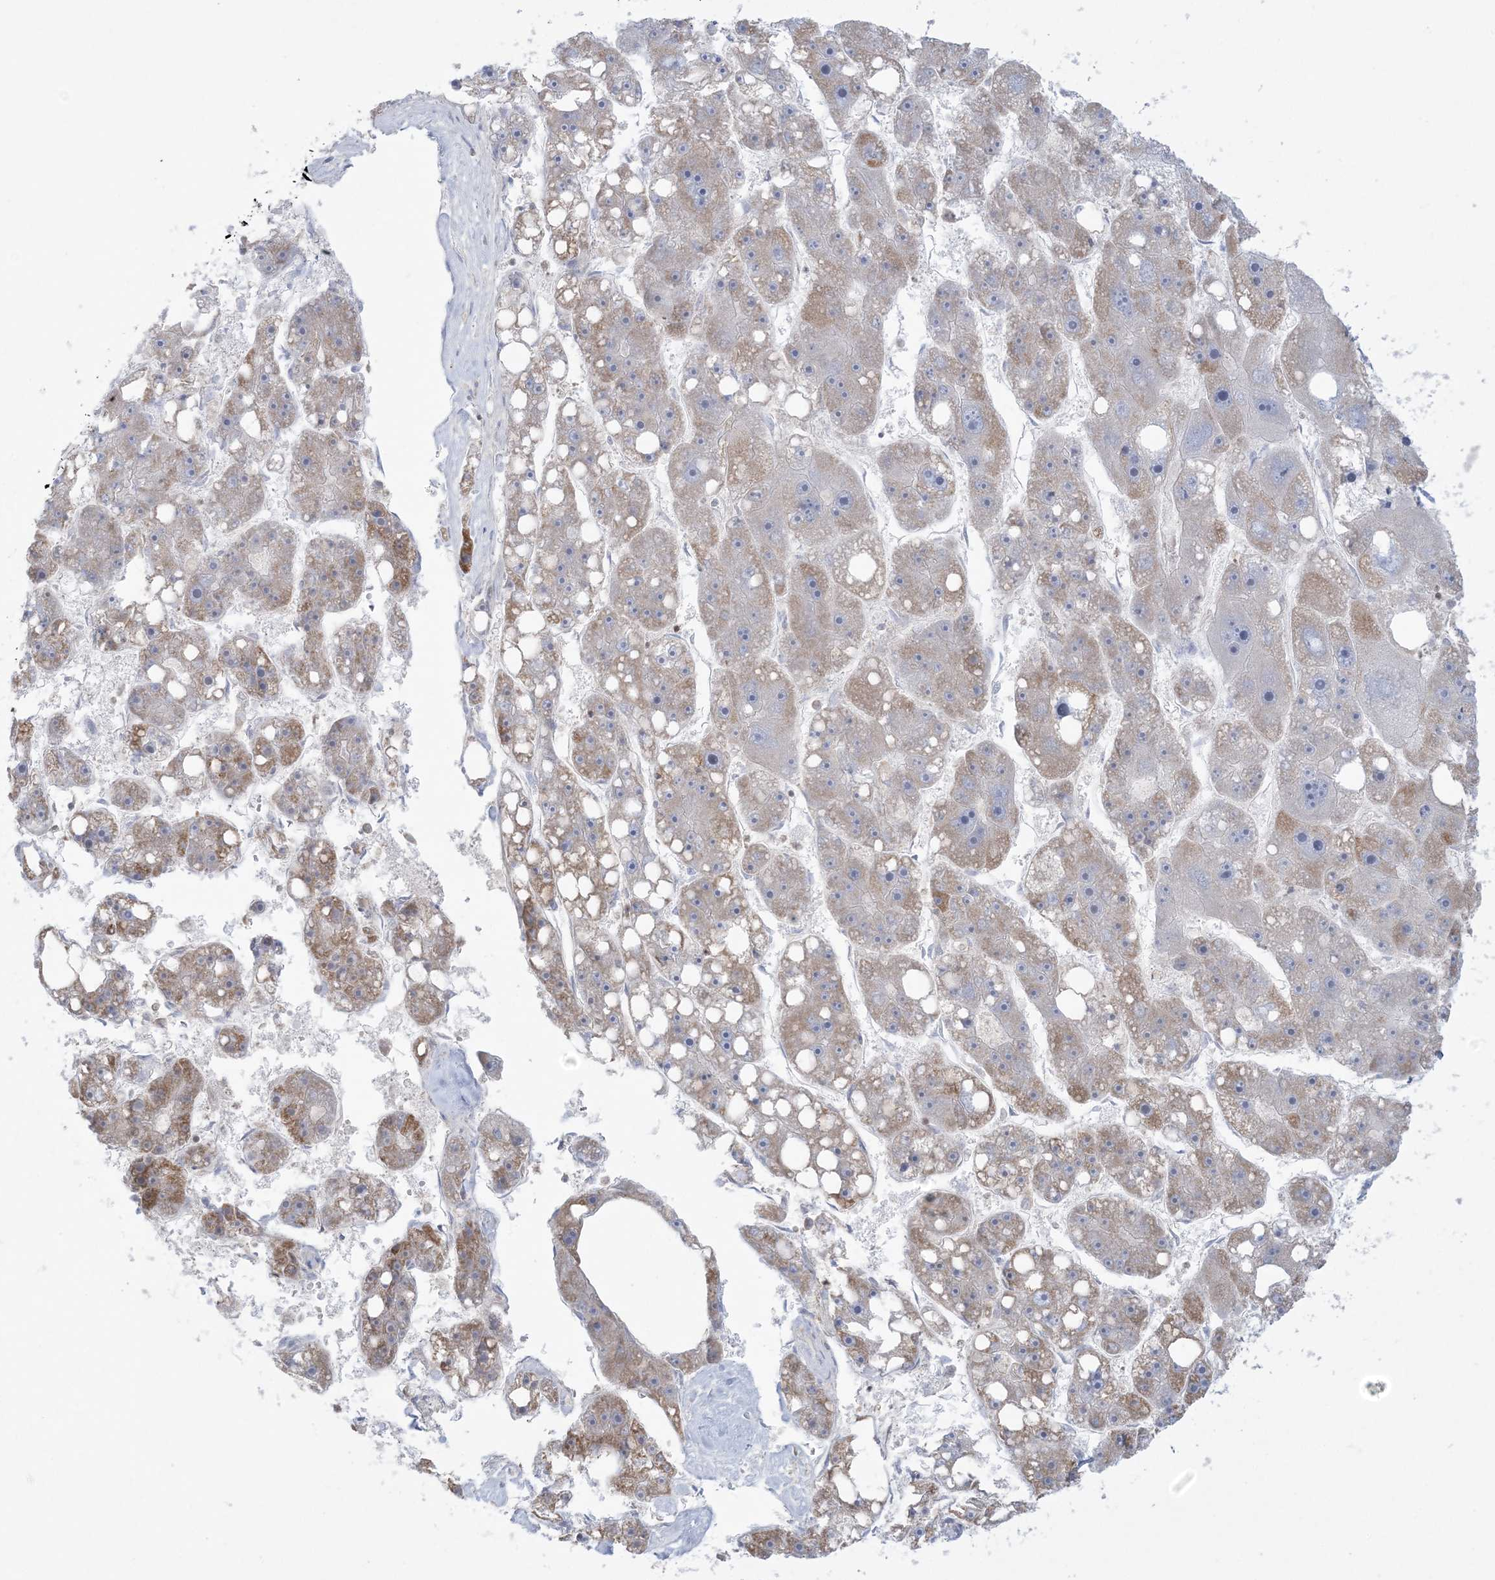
{"staining": {"intensity": "moderate", "quantity": "<25%", "location": "cytoplasmic/membranous"}, "tissue": "liver cancer", "cell_type": "Tumor cells", "image_type": "cancer", "snomed": [{"axis": "morphology", "description": "Carcinoma, Hepatocellular, NOS"}, {"axis": "topography", "description": "Liver"}], "caption": "Moderate cytoplasmic/membranous expression for a protein is seen in about <25% of tumor cells of liver cancer (hepatocellular carcinoma) using immunohistochemistry.", "gene": "ARHGAP30", "patient": {"sex": "female", "age": 61}}